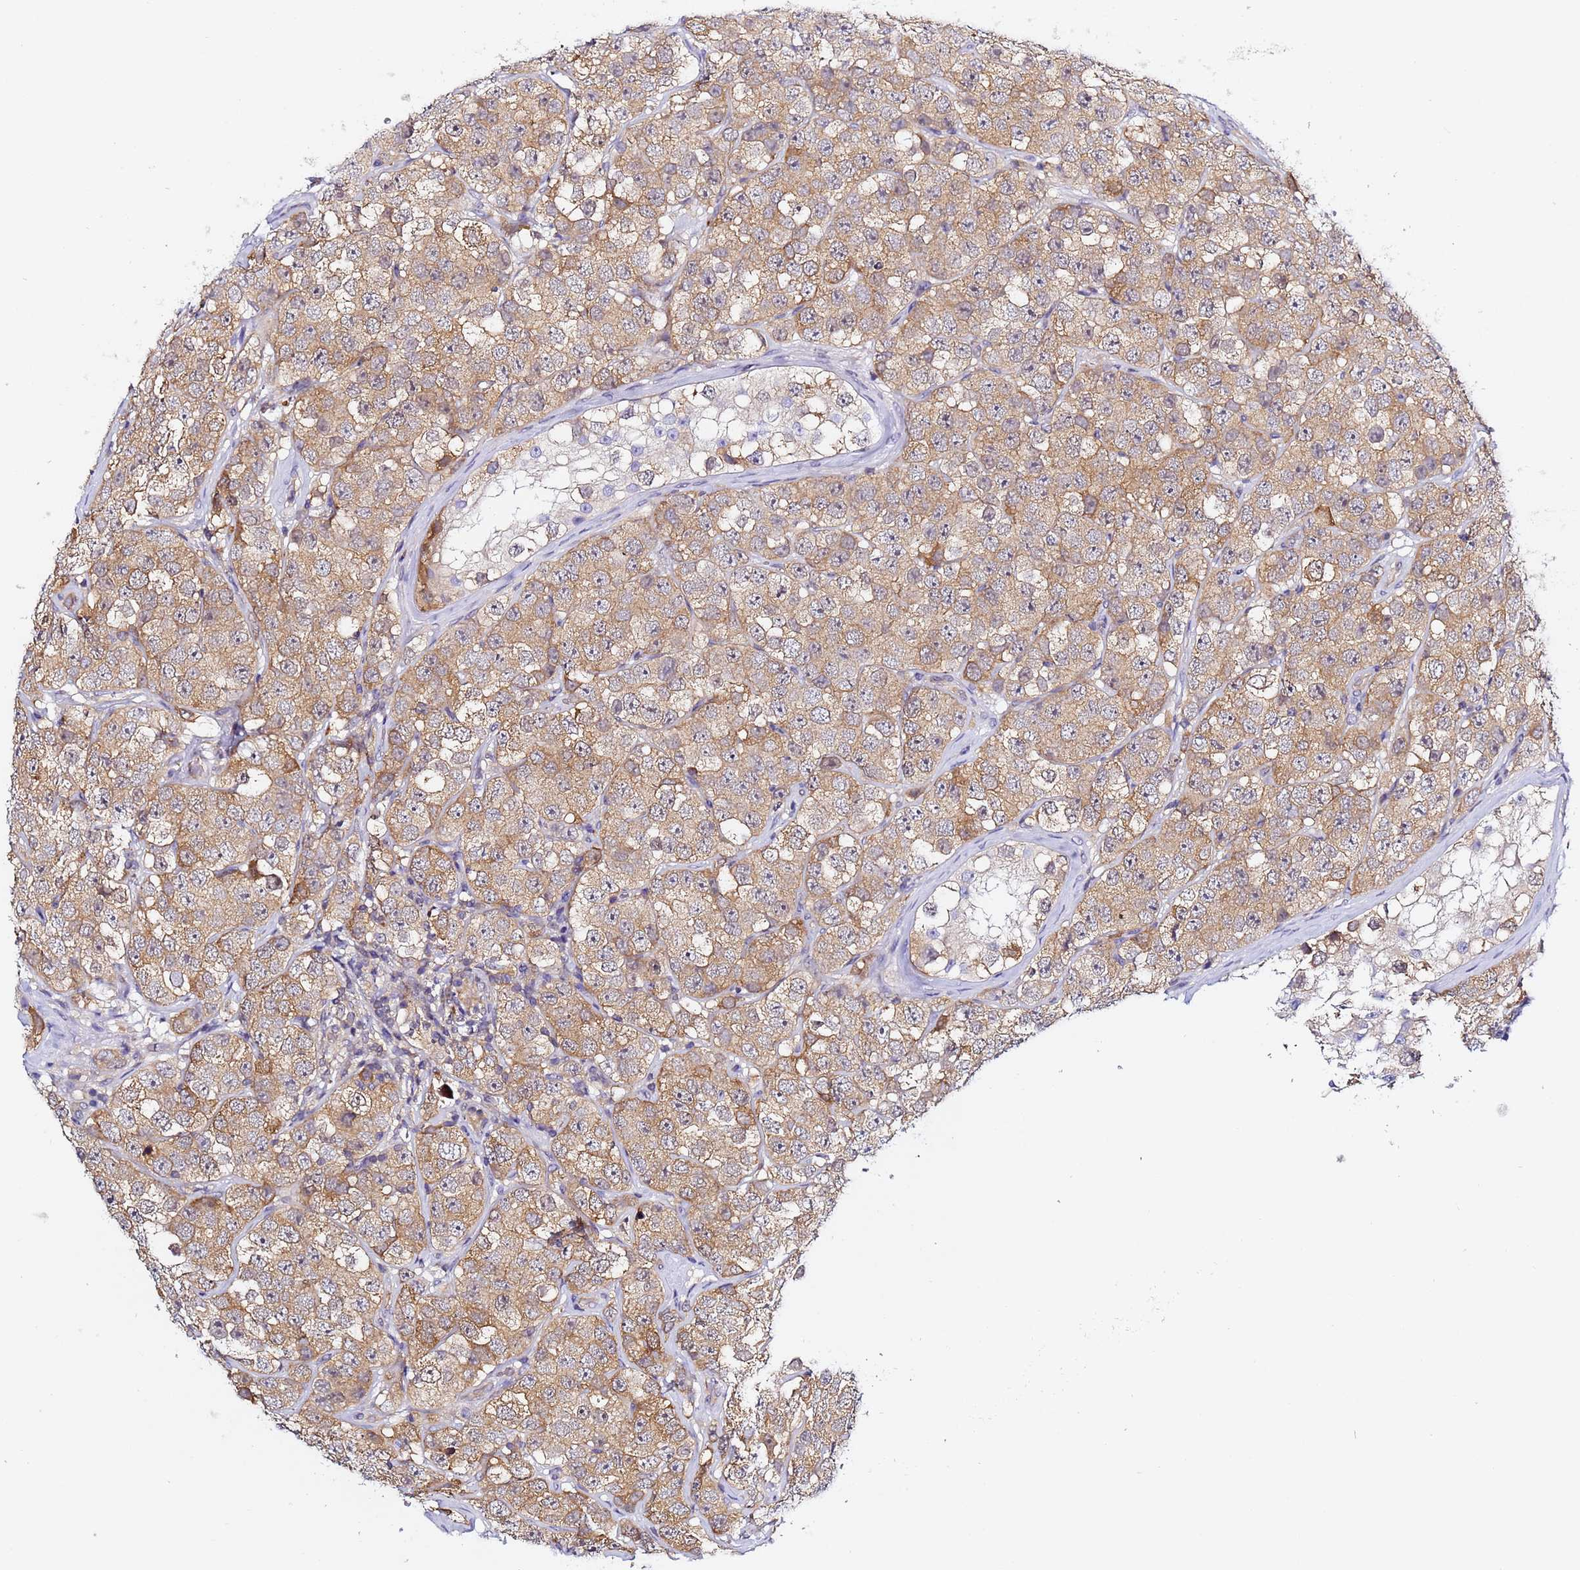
{"staining": {"intensity": "weak", "quantity": "25%-75%", "location": "cytoplasmic/membranous"}, "tissue": "testis cancer", "cell_type": "Tumor cells", "image_type": "cancer", "snomed": [{"axis": "morphology", "description": "Seminoma, NOS"}, {"axis": "topography", "description": "Testis"}], "caption": "A brown stain highlights weak cytoplasmic/membranous staining of a protein in seminoma (testis) tumor cells.", "gene": "LENG1", "patient": {"sex": "male", "age": 28}}